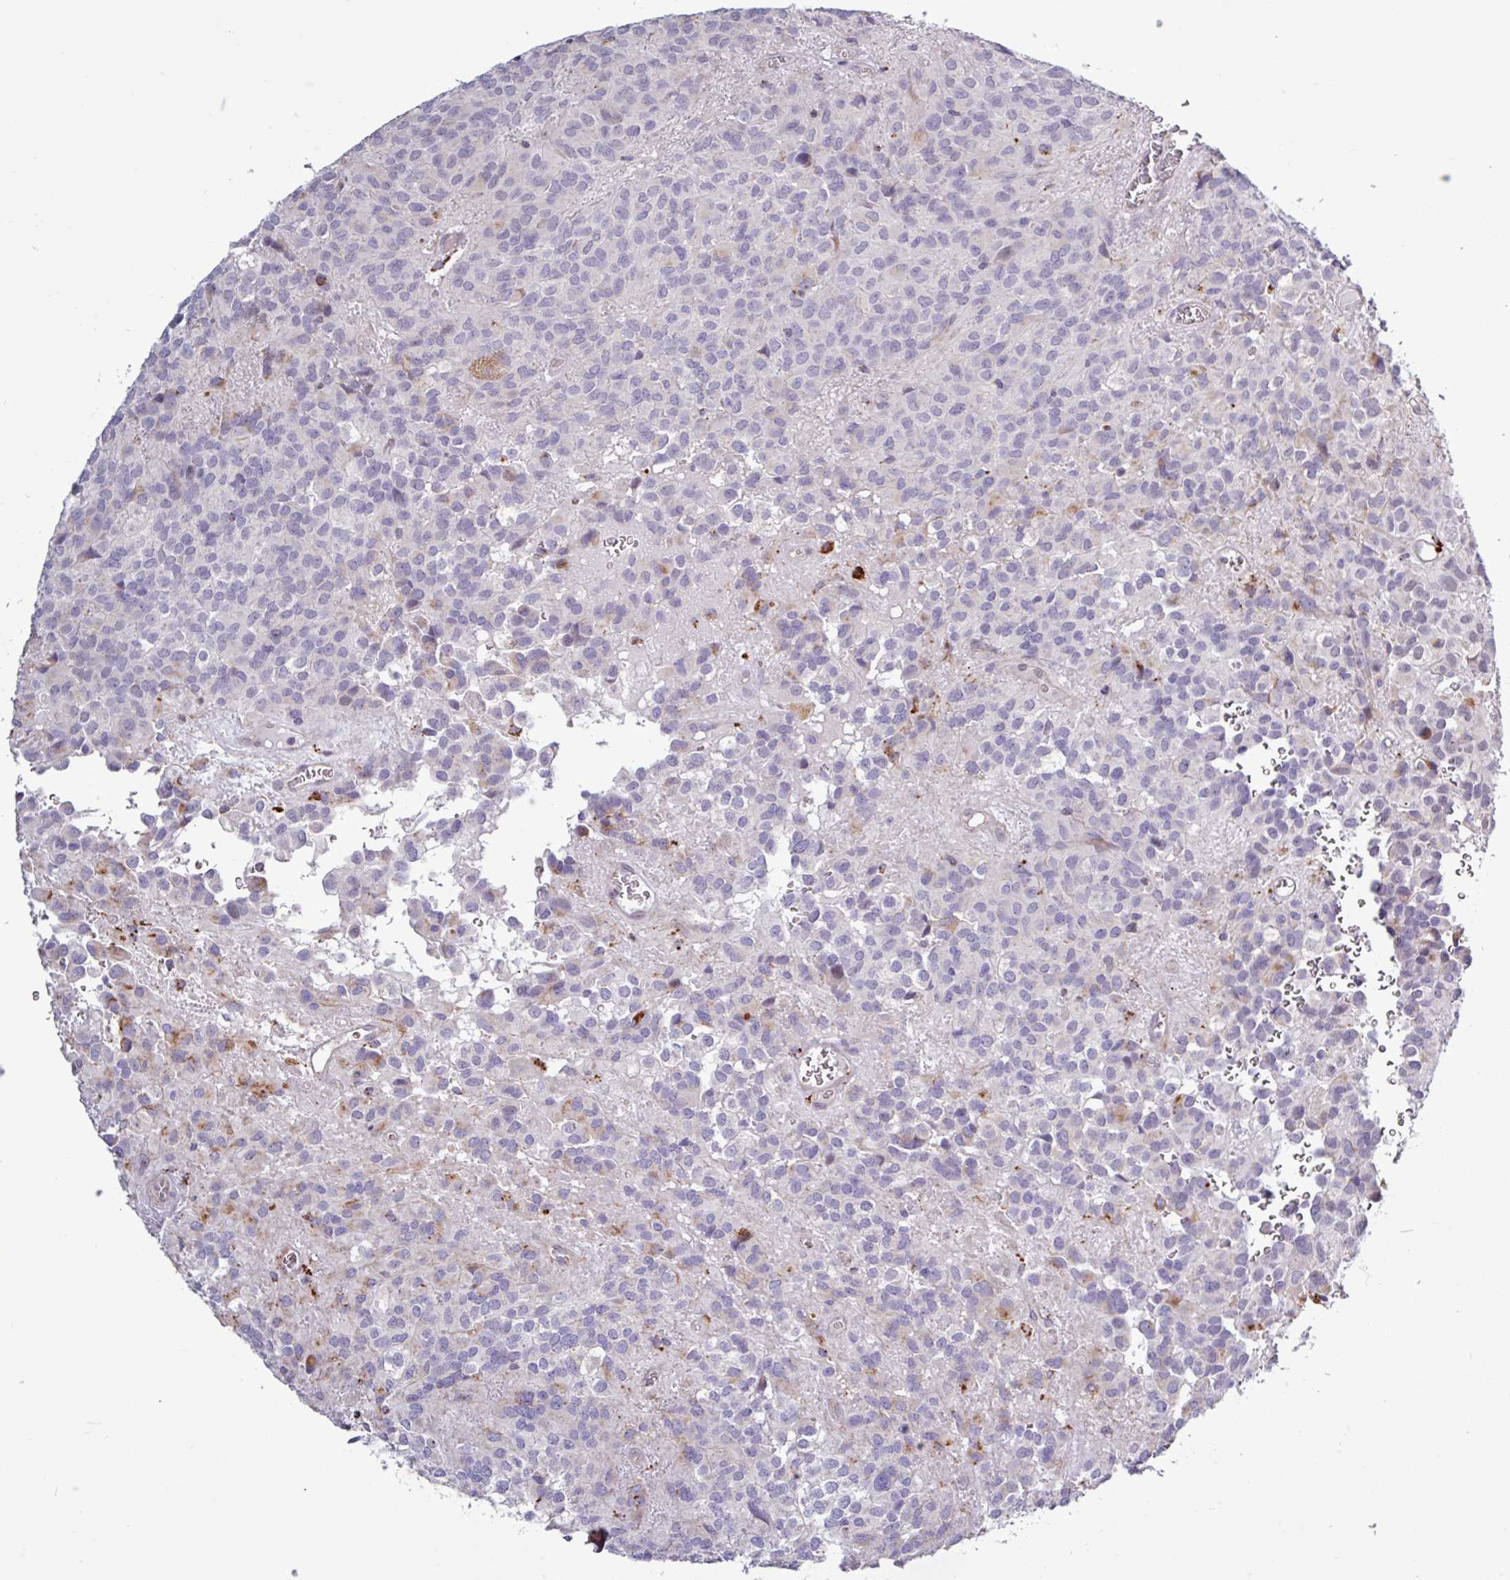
{"staining": {"intensity": "negative", "quantity": "none", "location": "none"}, "tissue": "glioma", "cell_type": "Tumor cells", "image_type": "cancer", "snomed": [{"axis": "morphology", "description": "Glioma, malignant, Low grade"}, {"axis": "topography", "description": "Brain"}], "caption": "Immunohistochemical staining of malignant glioma (low-grade) reveals no significant positivity in tumor cells.", "gene": "AMIGO2", "patient": {"sex": "male", "age": 56}}